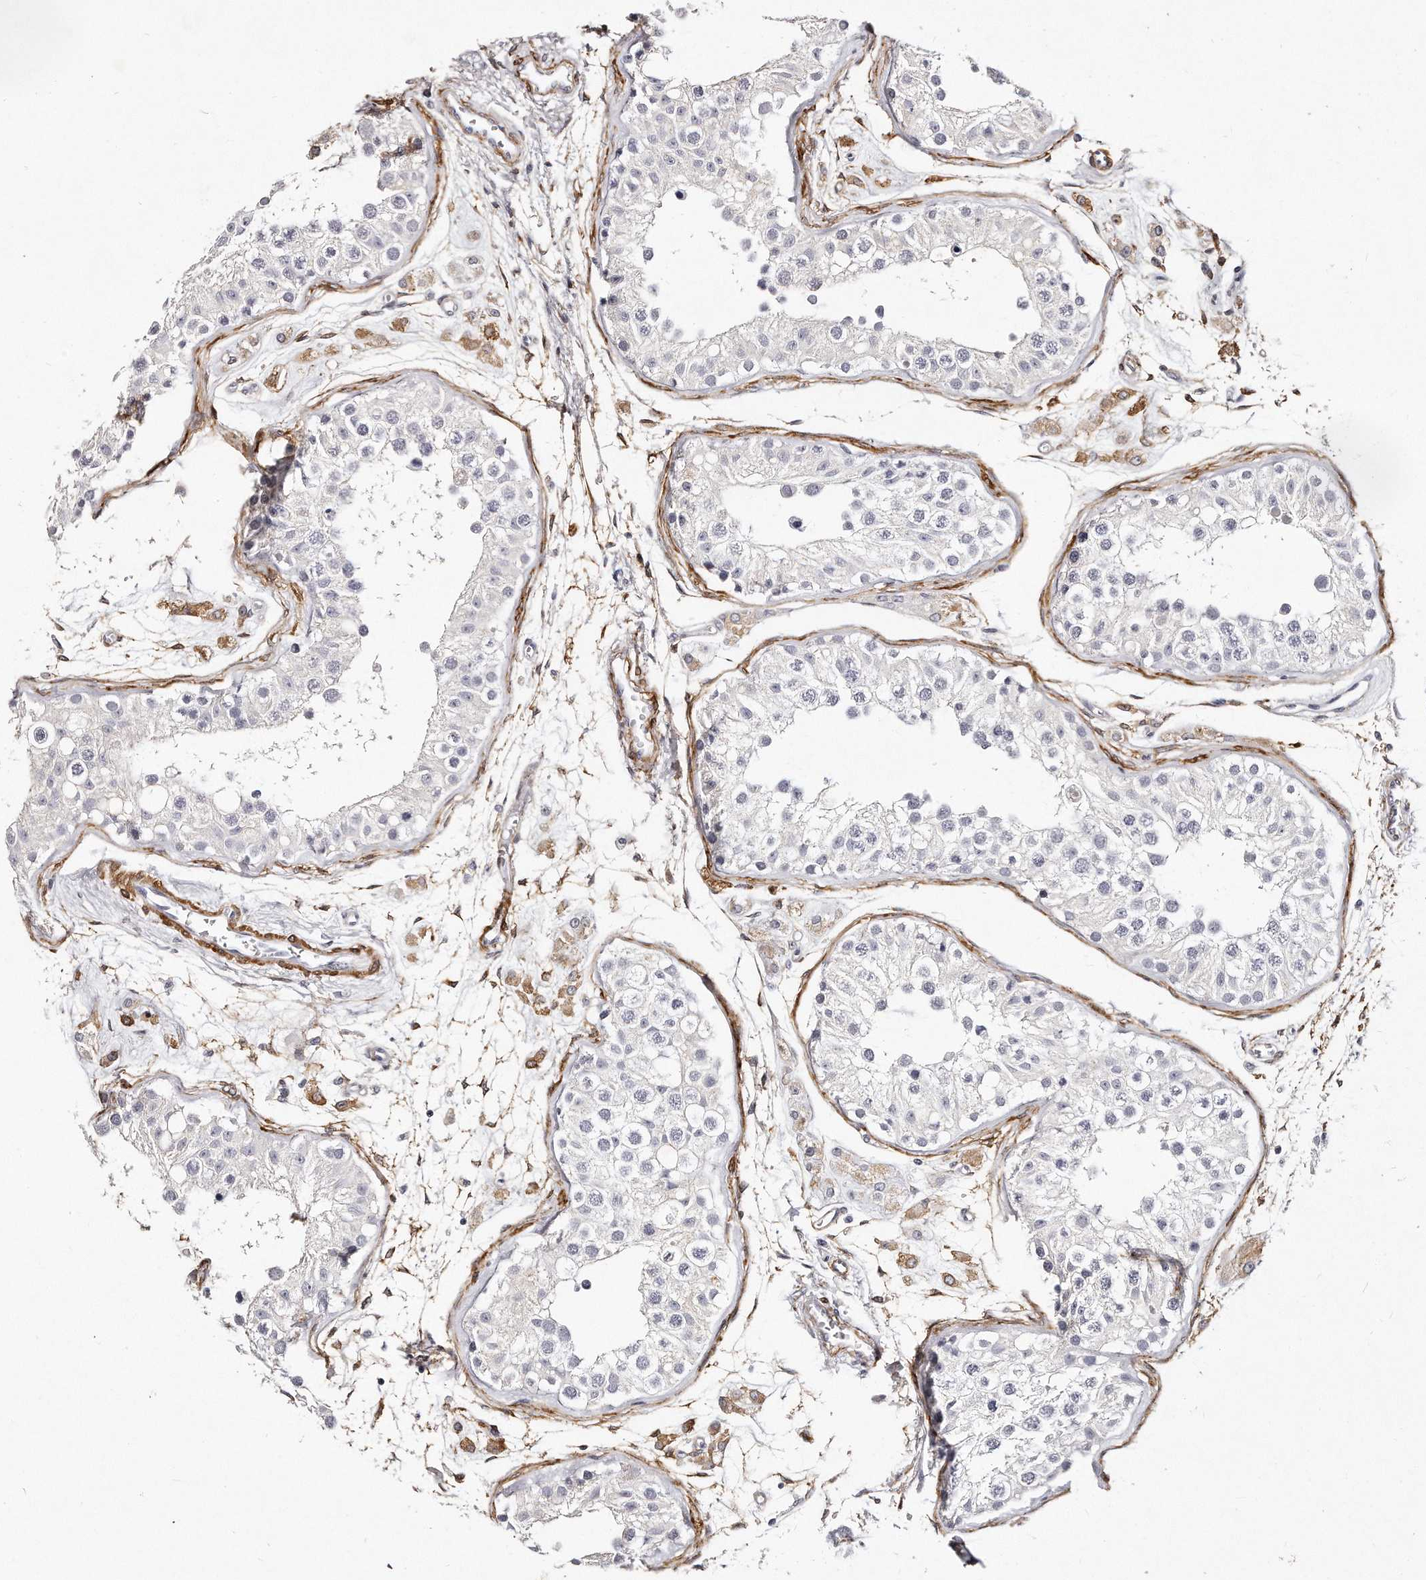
{"staining": {"intensity": "negative", "quantity": "none", "location": "none"}, "tissue": "testis", "cell_type": "Cells in seminiferous ducts", "image_type": "normal", "snomed": [{"axis": "morphology", "description": "Normal tissue, NOS"}, {"axis": "morphology", "description": "Adenocarcinoma, metastatic, NOS"}, {"axis": "topography", "description": "Testis"}], "caption": "This is an immunohistochemistry (IHC) micrograph of normal human testis. There is no expression in cells in seminiferous ducts.", "gene": "LMOD1", "patient": {"sex": "male", "age": 26}}